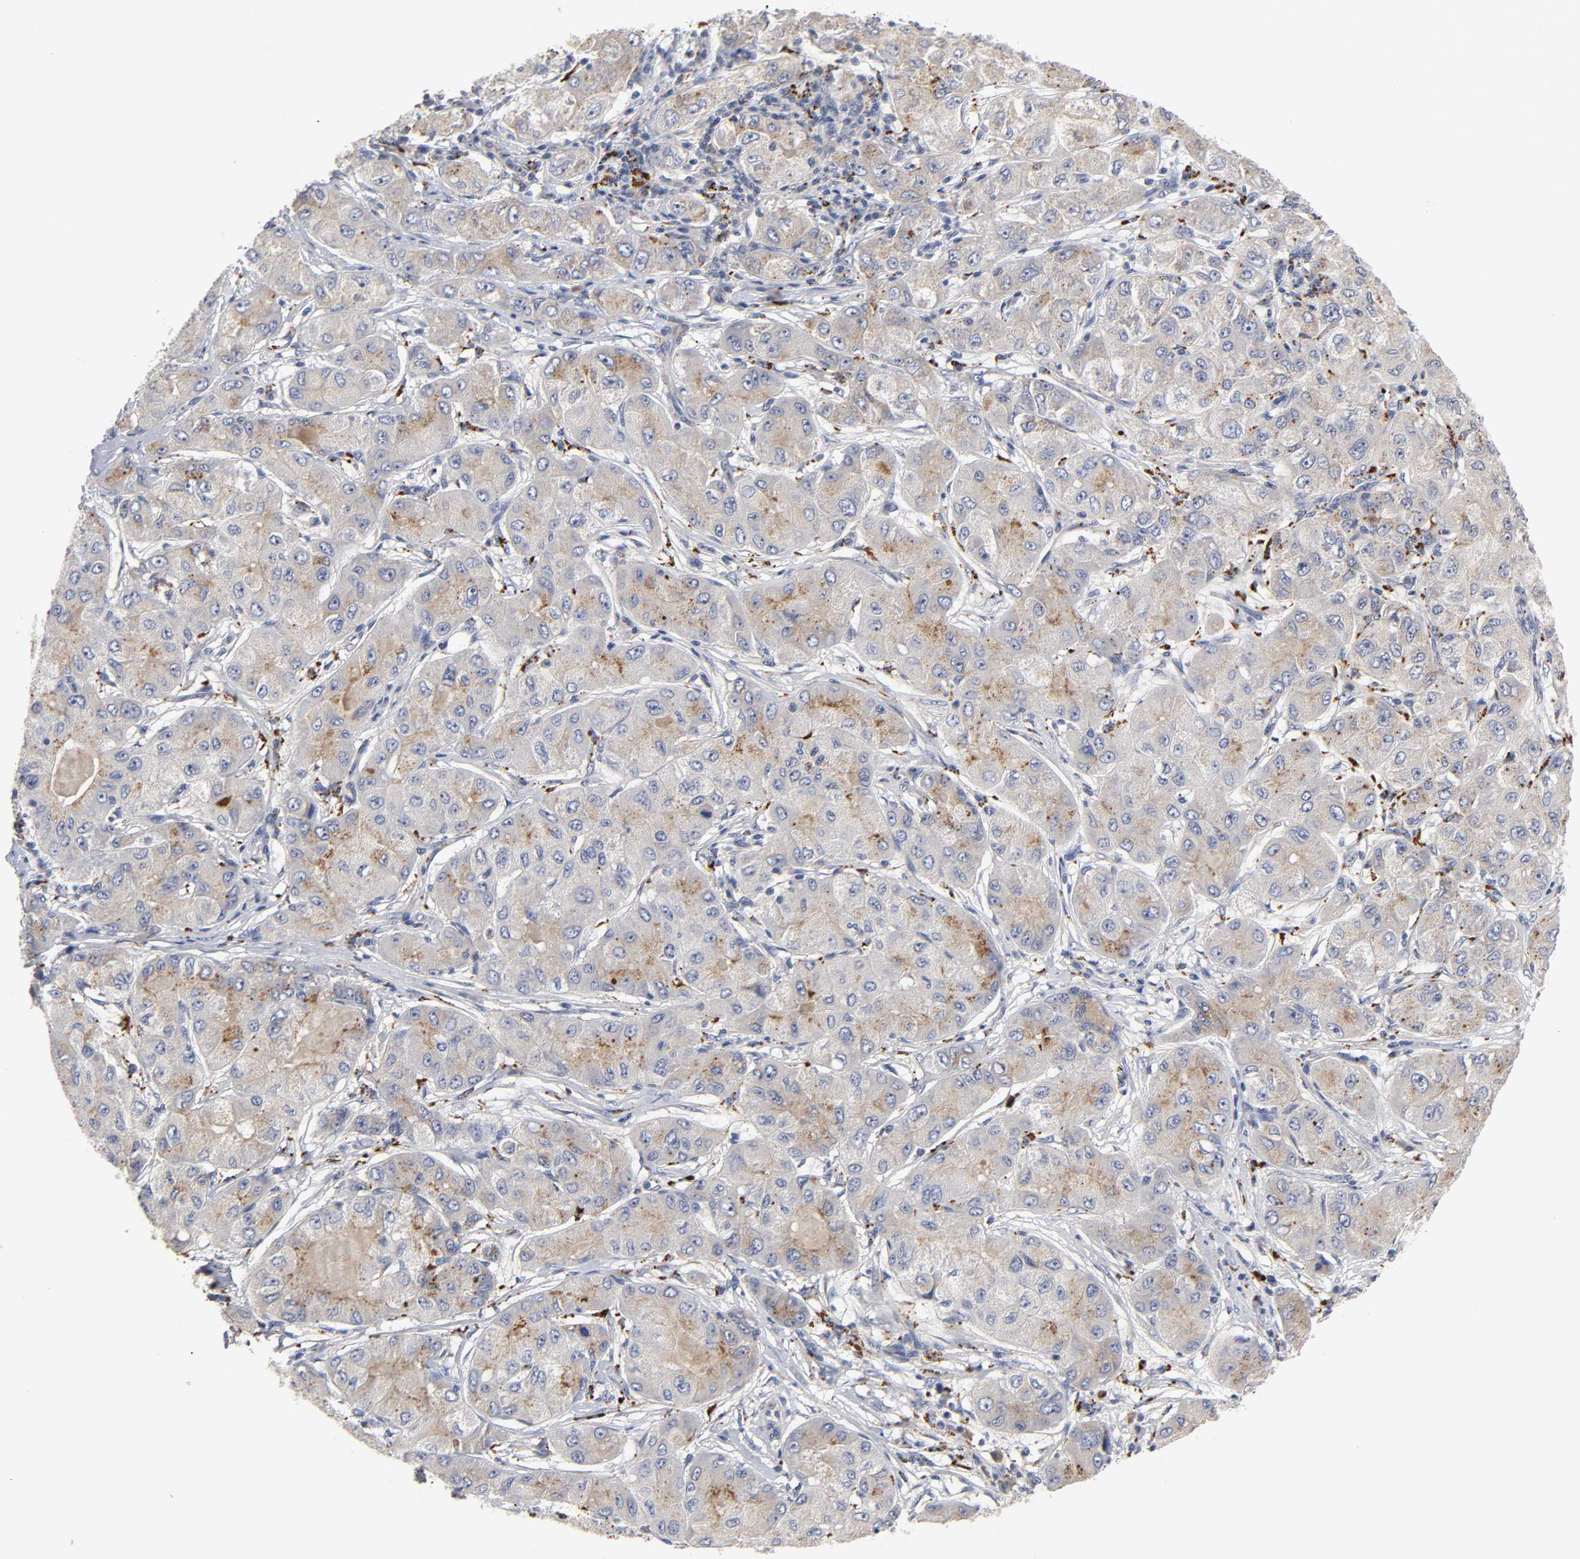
{"staining": {"intensity": "weak", "quantity": ">75%", "location": "cytoplasmic/membranous"}, "tissue": "liver cancer", "cell_type": "Tumor cells", "image_type": "cancer", "snomed": [{"axis": "morphology", "description": "Carcinoma, Hepatocellular, NOS"}, {"axis": "topography", "description": "Liver"}], "caption": "Immunohistochemical staining of human liver cancer (hepatocellular carcinoma) demonstrates low levels of weak cytoplasmic/membranous protein positivity in approximately >75% of tumor cells. (Brightfield microscopy of DAB IHC at high magnification).", "gene": "C17orf75", "patient": {"sex": "male", "age": 80}}